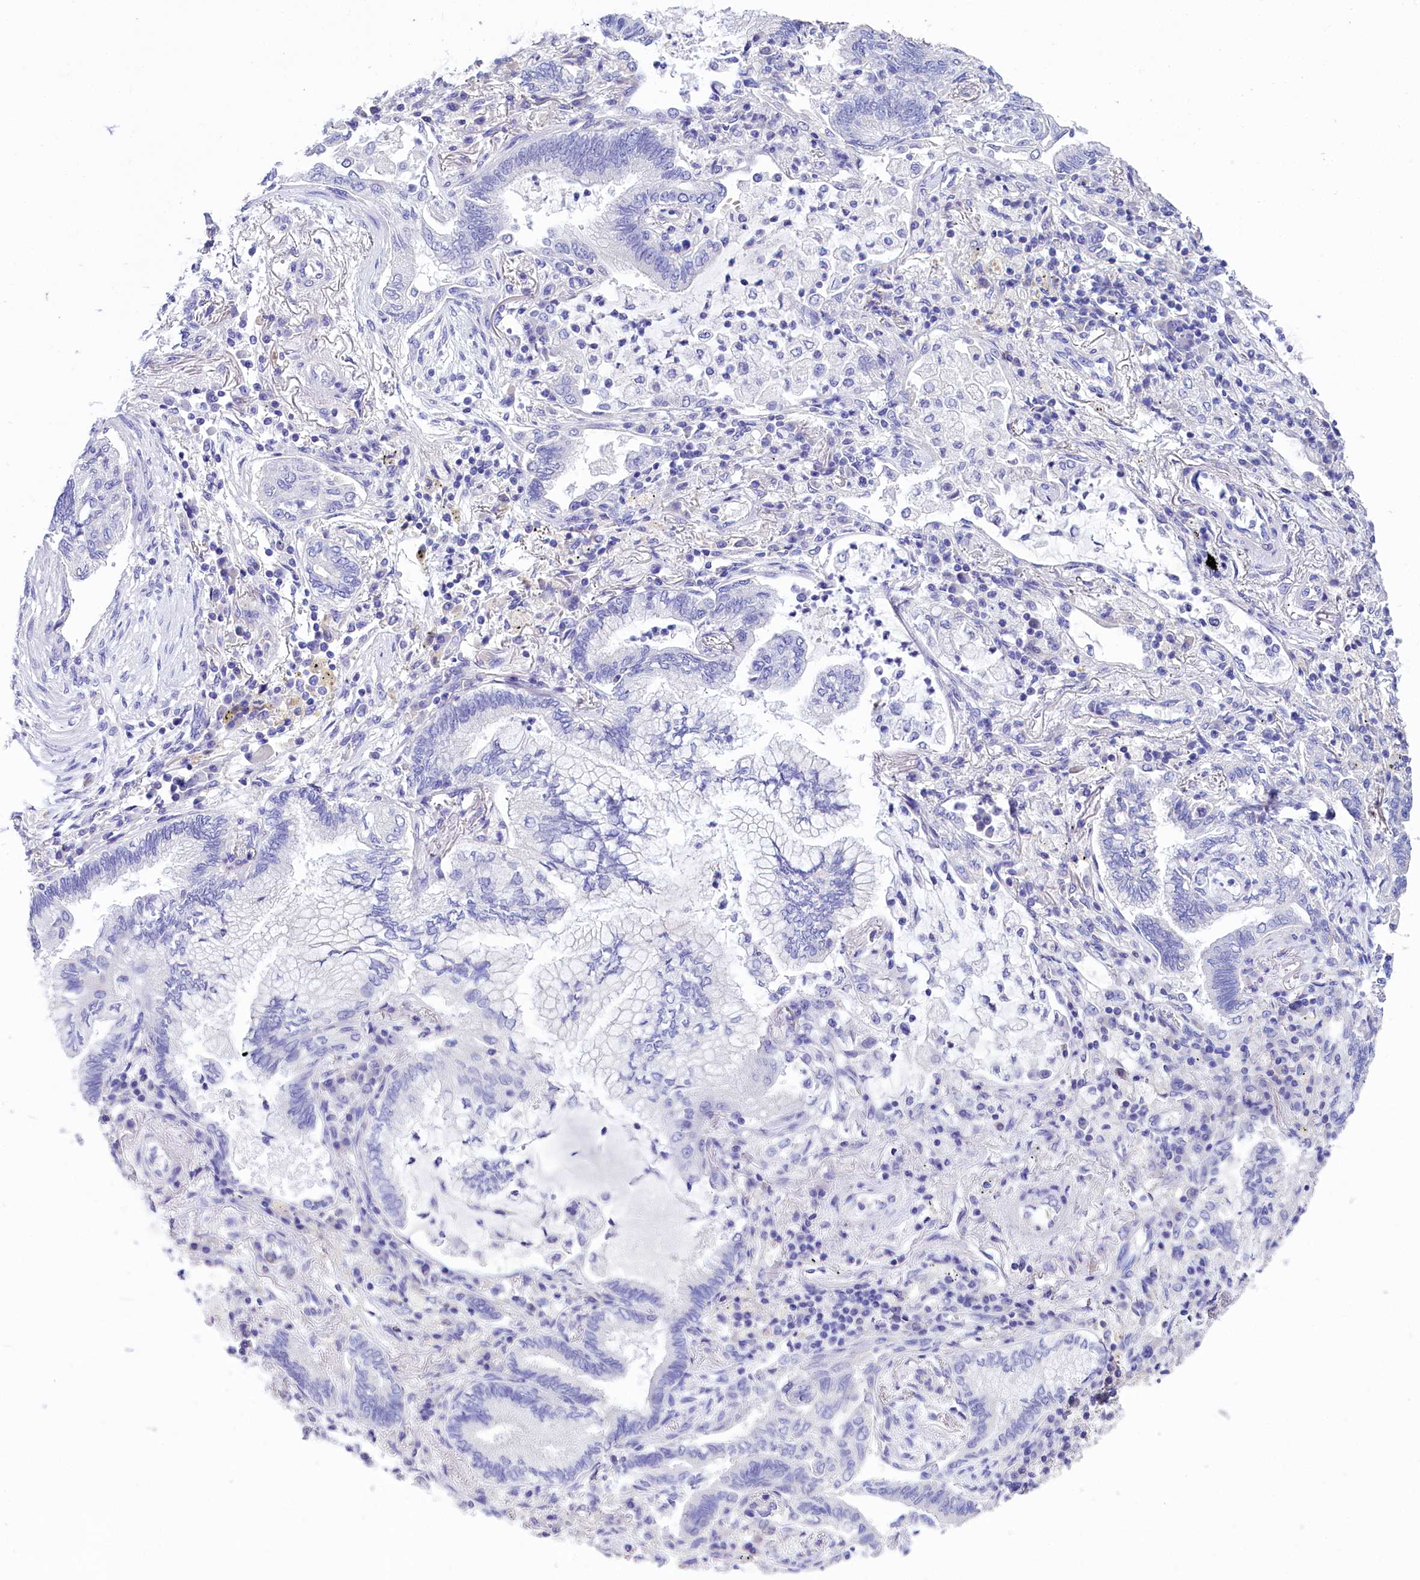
{"staining": {"intensity": "negative", "quantity": "none", "location": "none"}, "tissue": "lung cancer", "cell_type": "Tumor cells", "image_type": "cancer", "snomed": [{"axis": "morphology", "description": "Adenocarcinoma, NOS"}, {"axis": "topography", "description": "Lung"}], "caption": "Immunohistochemistry (IHC) of human lung cancer (adenocarcinoma) displays no staining in tumor cells.", "gene": "TTC36", "patient": {"sex": "female", "age": 70}}